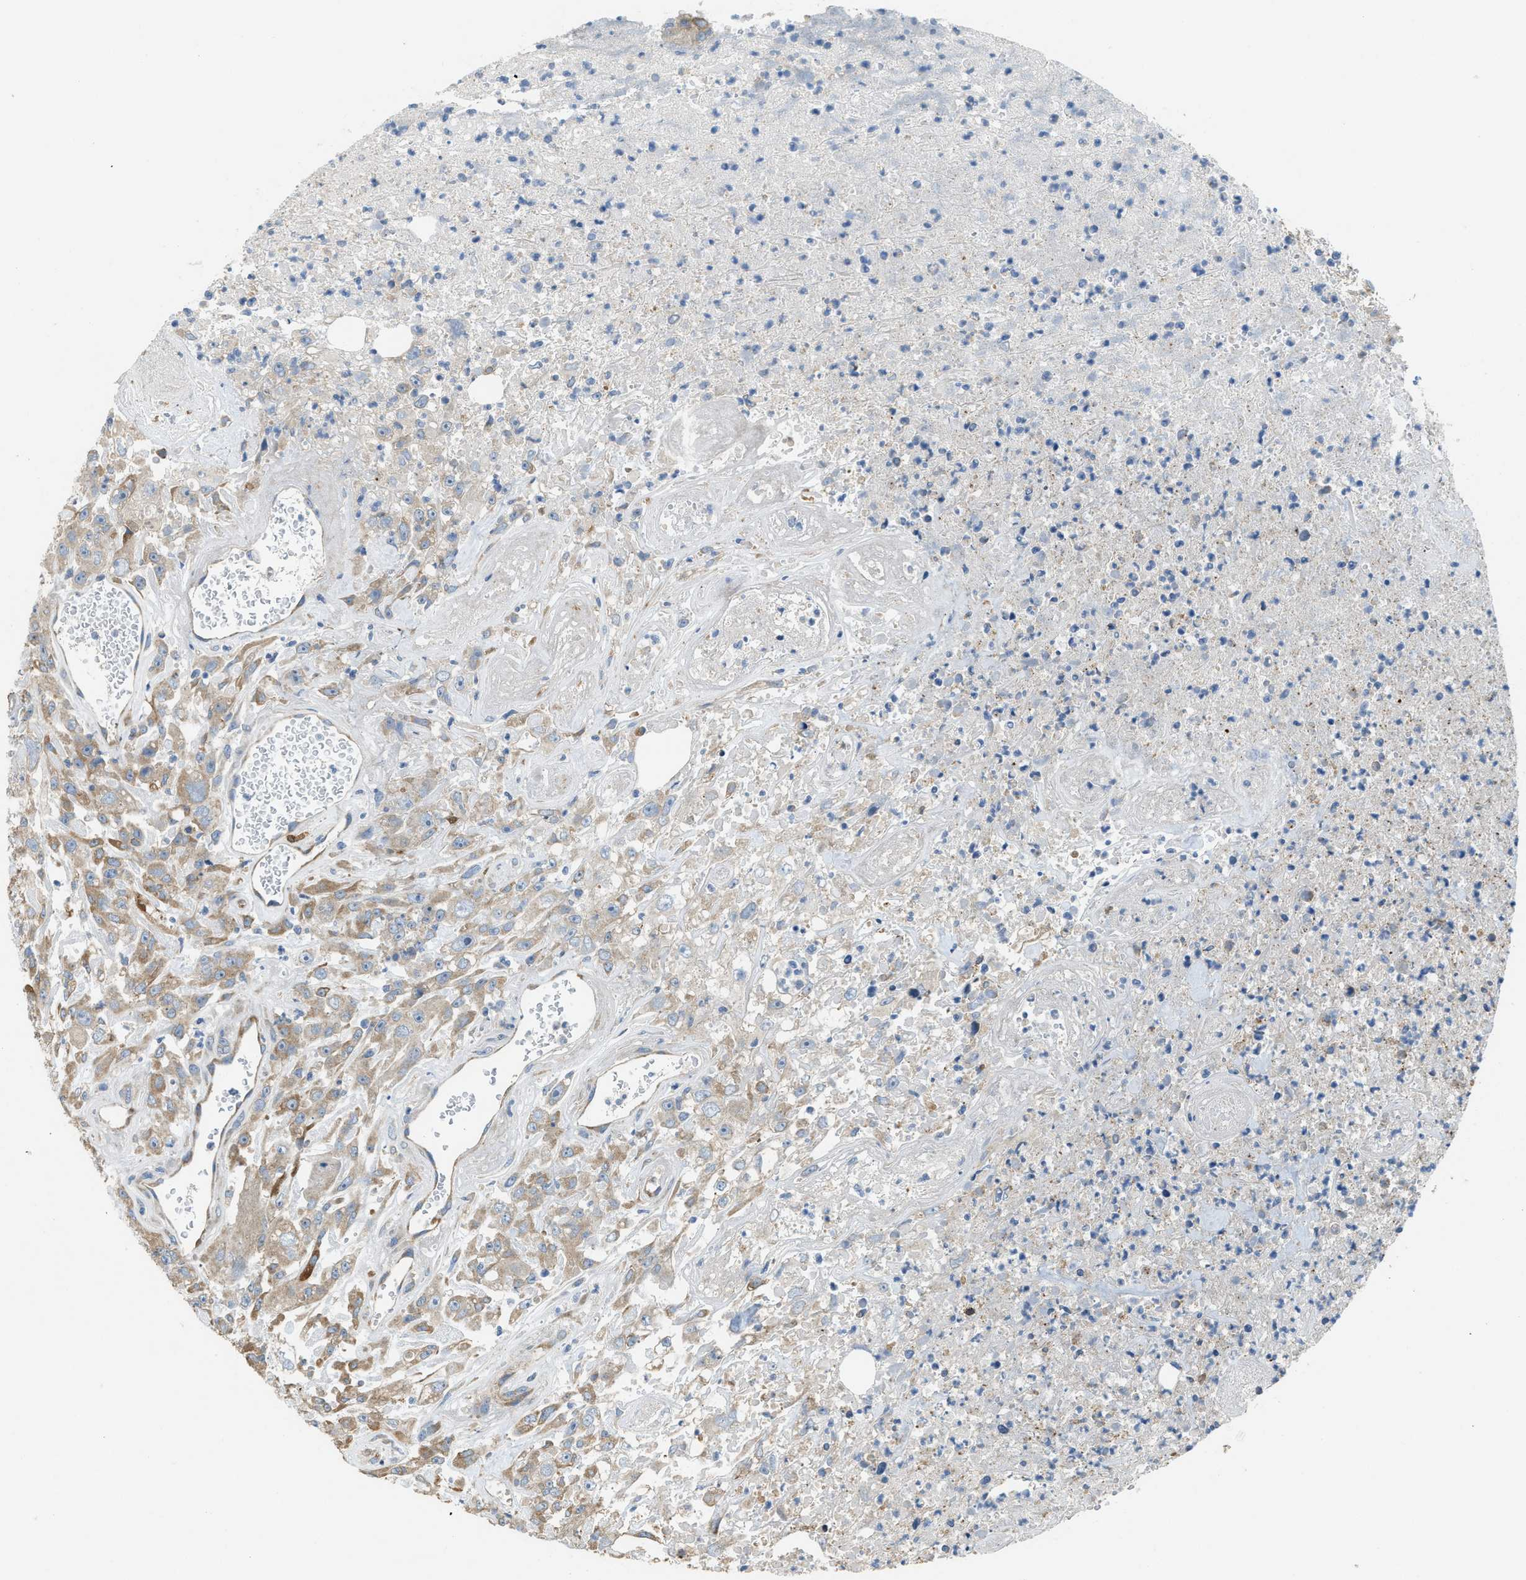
{"staining": {"intensity": "moderate", "quantity": ">75%", "location": "cytoplasmic/membranous"}, "tissue": "urothelial cancer", "cell_type": "Tumor cells", "image_type": "cancer", "snomed": [{"axis": "morphology", "description": "Urothelial carcinoma, High grade"}, {"axis": "topography", "description": "Urinary bladder"}], "caption": "A high-resolution photomicrograph shows immunohistochemistry (IHC) staining of urothelial cancer, which exhibits moderate cytoplasmic/membranous staining in about >75% of tumor cells. The protein of interest is shown in brown color, while the nuclei are stained blue.", "gene": "TMEM68", "patient": {"sex": "male", "age": 46}}